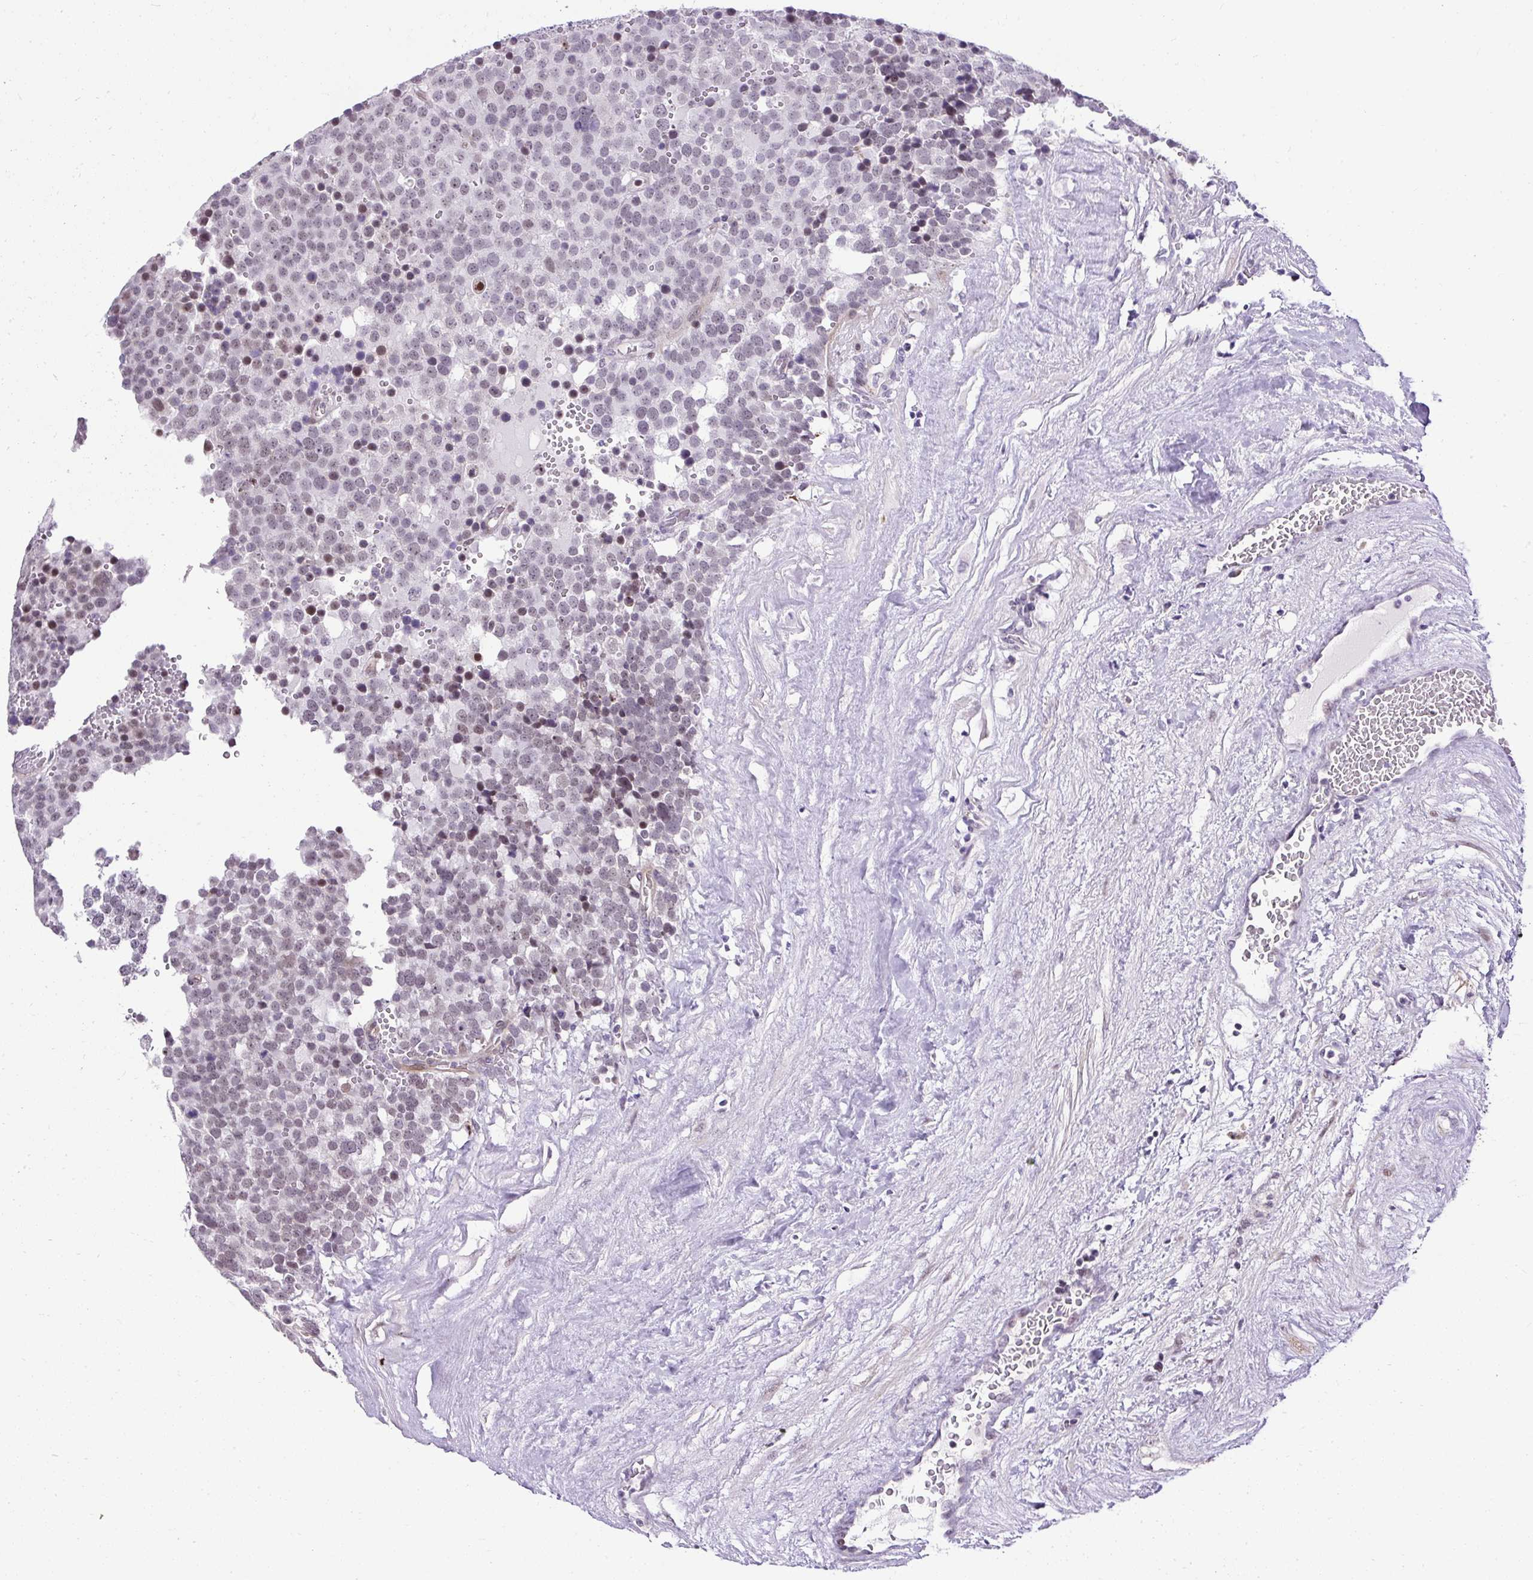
{"staining": {"intensity": "moderate", "quantity": "25%-75%", "location": "nuclear"}, "tissue": "testis cancer", "cell_type": "Tumor cells", "image_type": "cancer", "snomed": [{"axis": "morphology", "description": "Seminoma, NOS"}, {"axis": "topography", "description": "Testis"}], "caption": "Approximately 25%-75% of tumor cells in human testis cancer (seminoma) show moderate nuclear protein expression as visualized by brown immunohistochemical staining.", "gene": "ARHGEF18", "patient": {"sex": "male", "age": 71}}